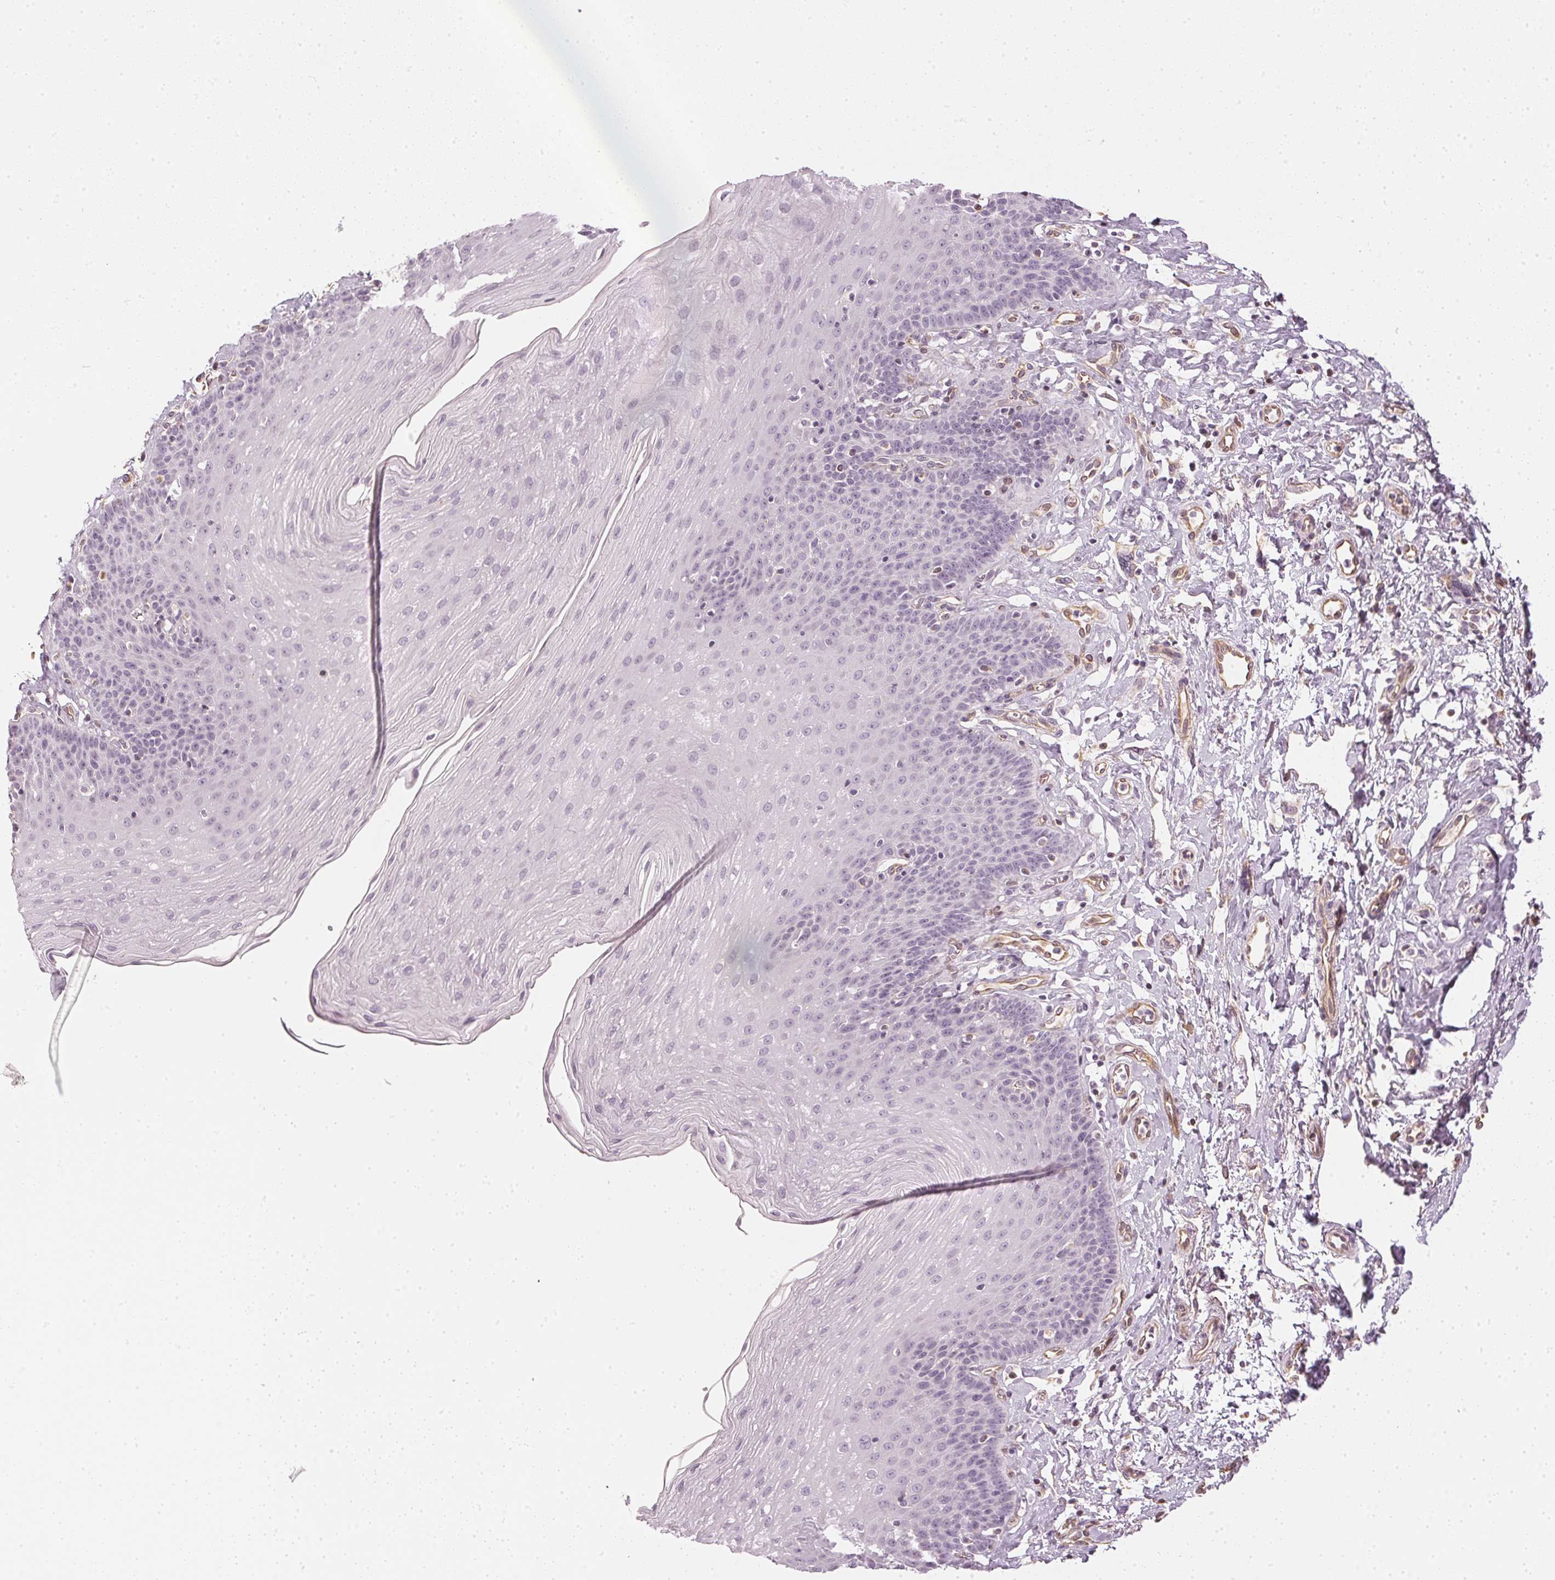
{"staining": {"intensity": "negative", "quantity": "none", "location": "none"}, "tissue": "esophagus", "cell_type": "Squamous epithelial cells", "image_type": "normal", "snomed": [{"axis": "morphology", "description": "Normal tissue, NOS"}, {"axis": "topography", "description": "Esophagus"}], "caption": "Protein analysis of normal esophagus reveals no significant expression in squamous epithelial cells.", "gene": "APLP1", "patient": {"sex": "female", "age": 81}}